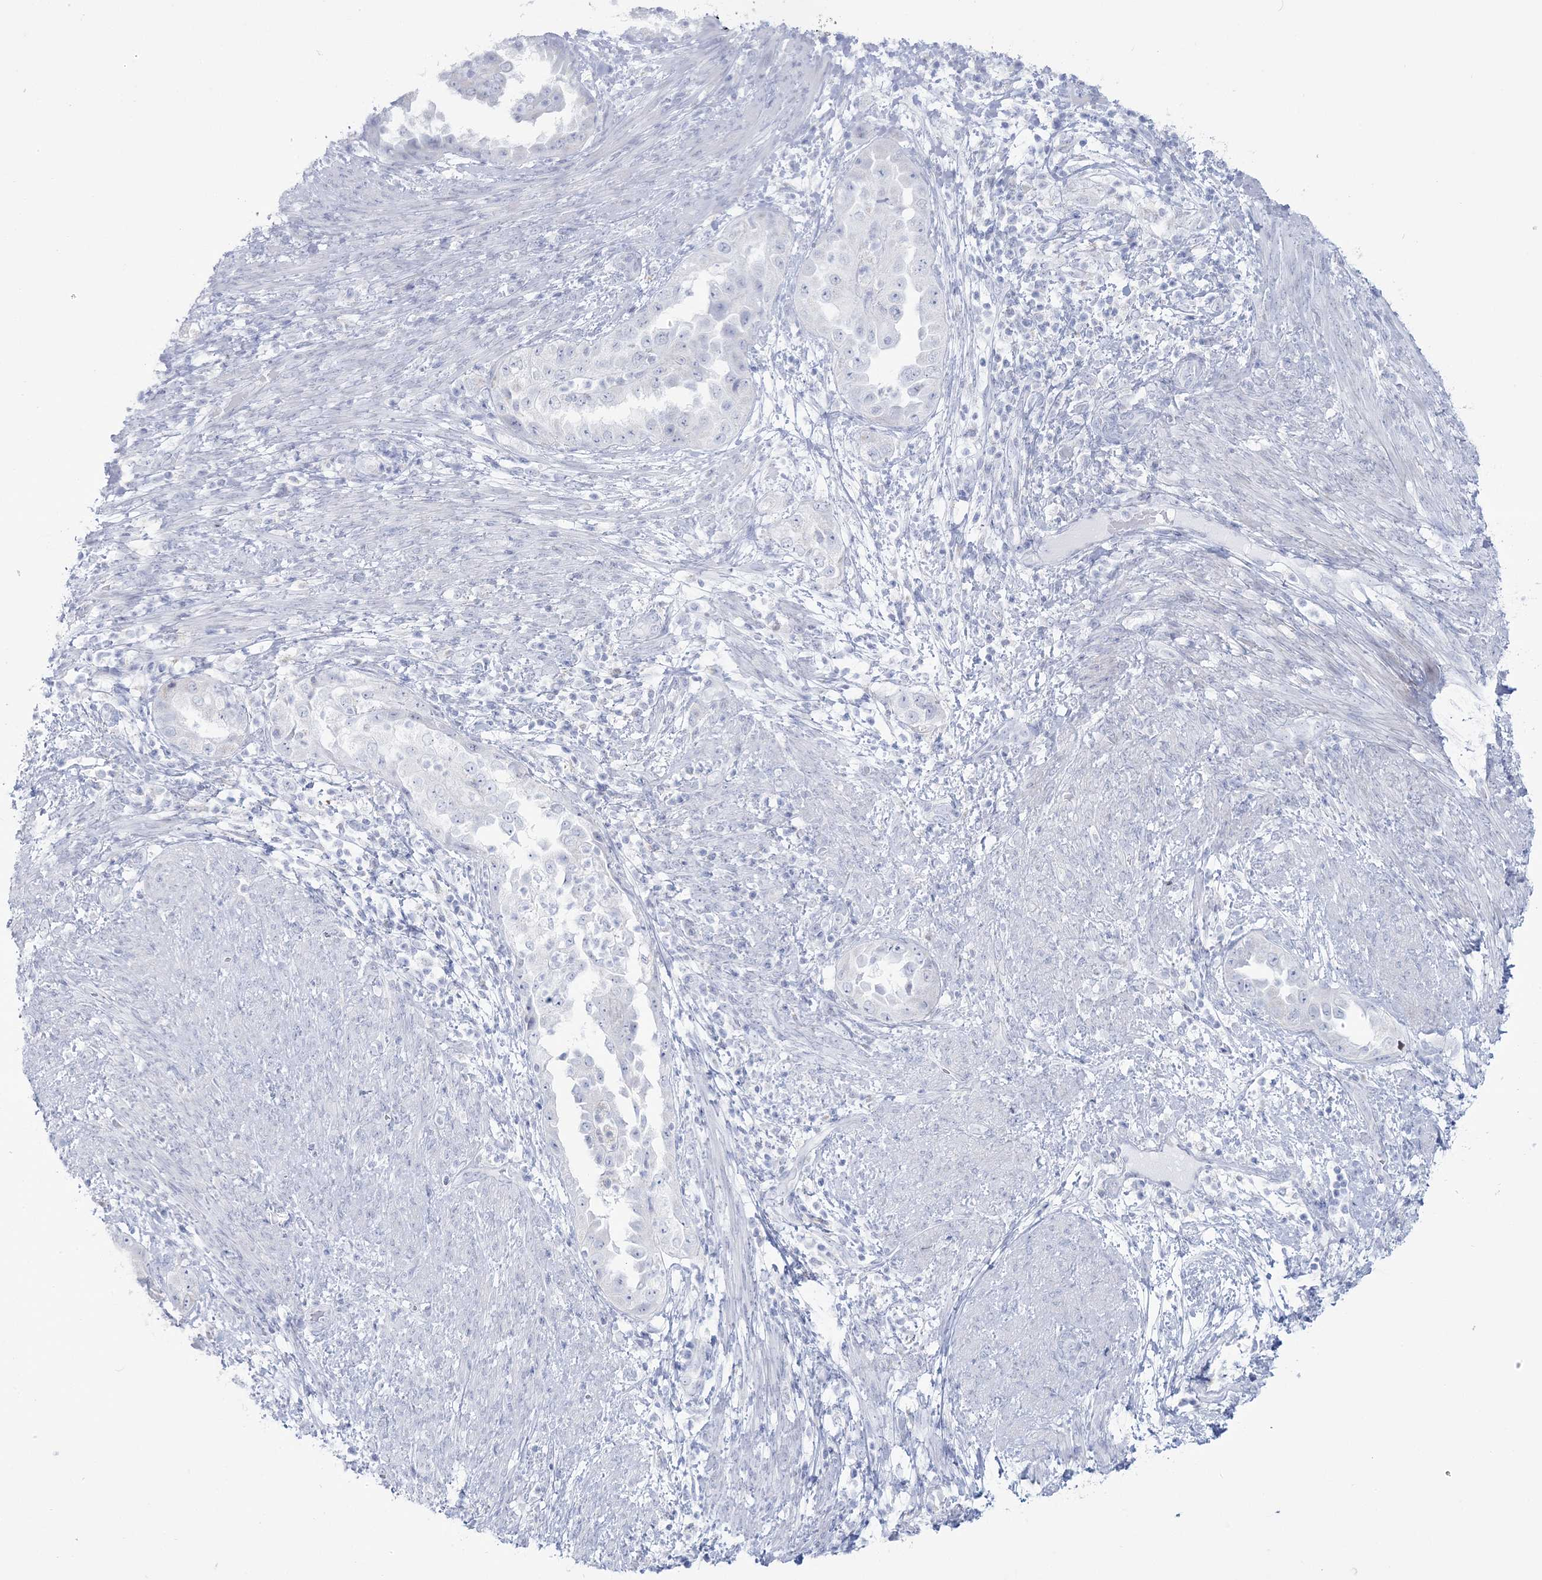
{"staining": {"intensity": "negative", "quantity": "none", "location": "none"}, "tissue": "endometrial cancer", "cell_type": "Tumor cells", "image_type": "cancer", "snomed": [{"axis": "morphology", "description": "Adenocarcinoma, NOS"}, {"axis": "topography", "description": "Endometrium"}], "caption": "DAB (3,3'-diaminobenzidine) immunohistochemical staining of endometrial adenocarcinoma shows no significant expression in tumor cells.", "gene": "ZNF843", "patient": {"sex": "female", "age": 85}}